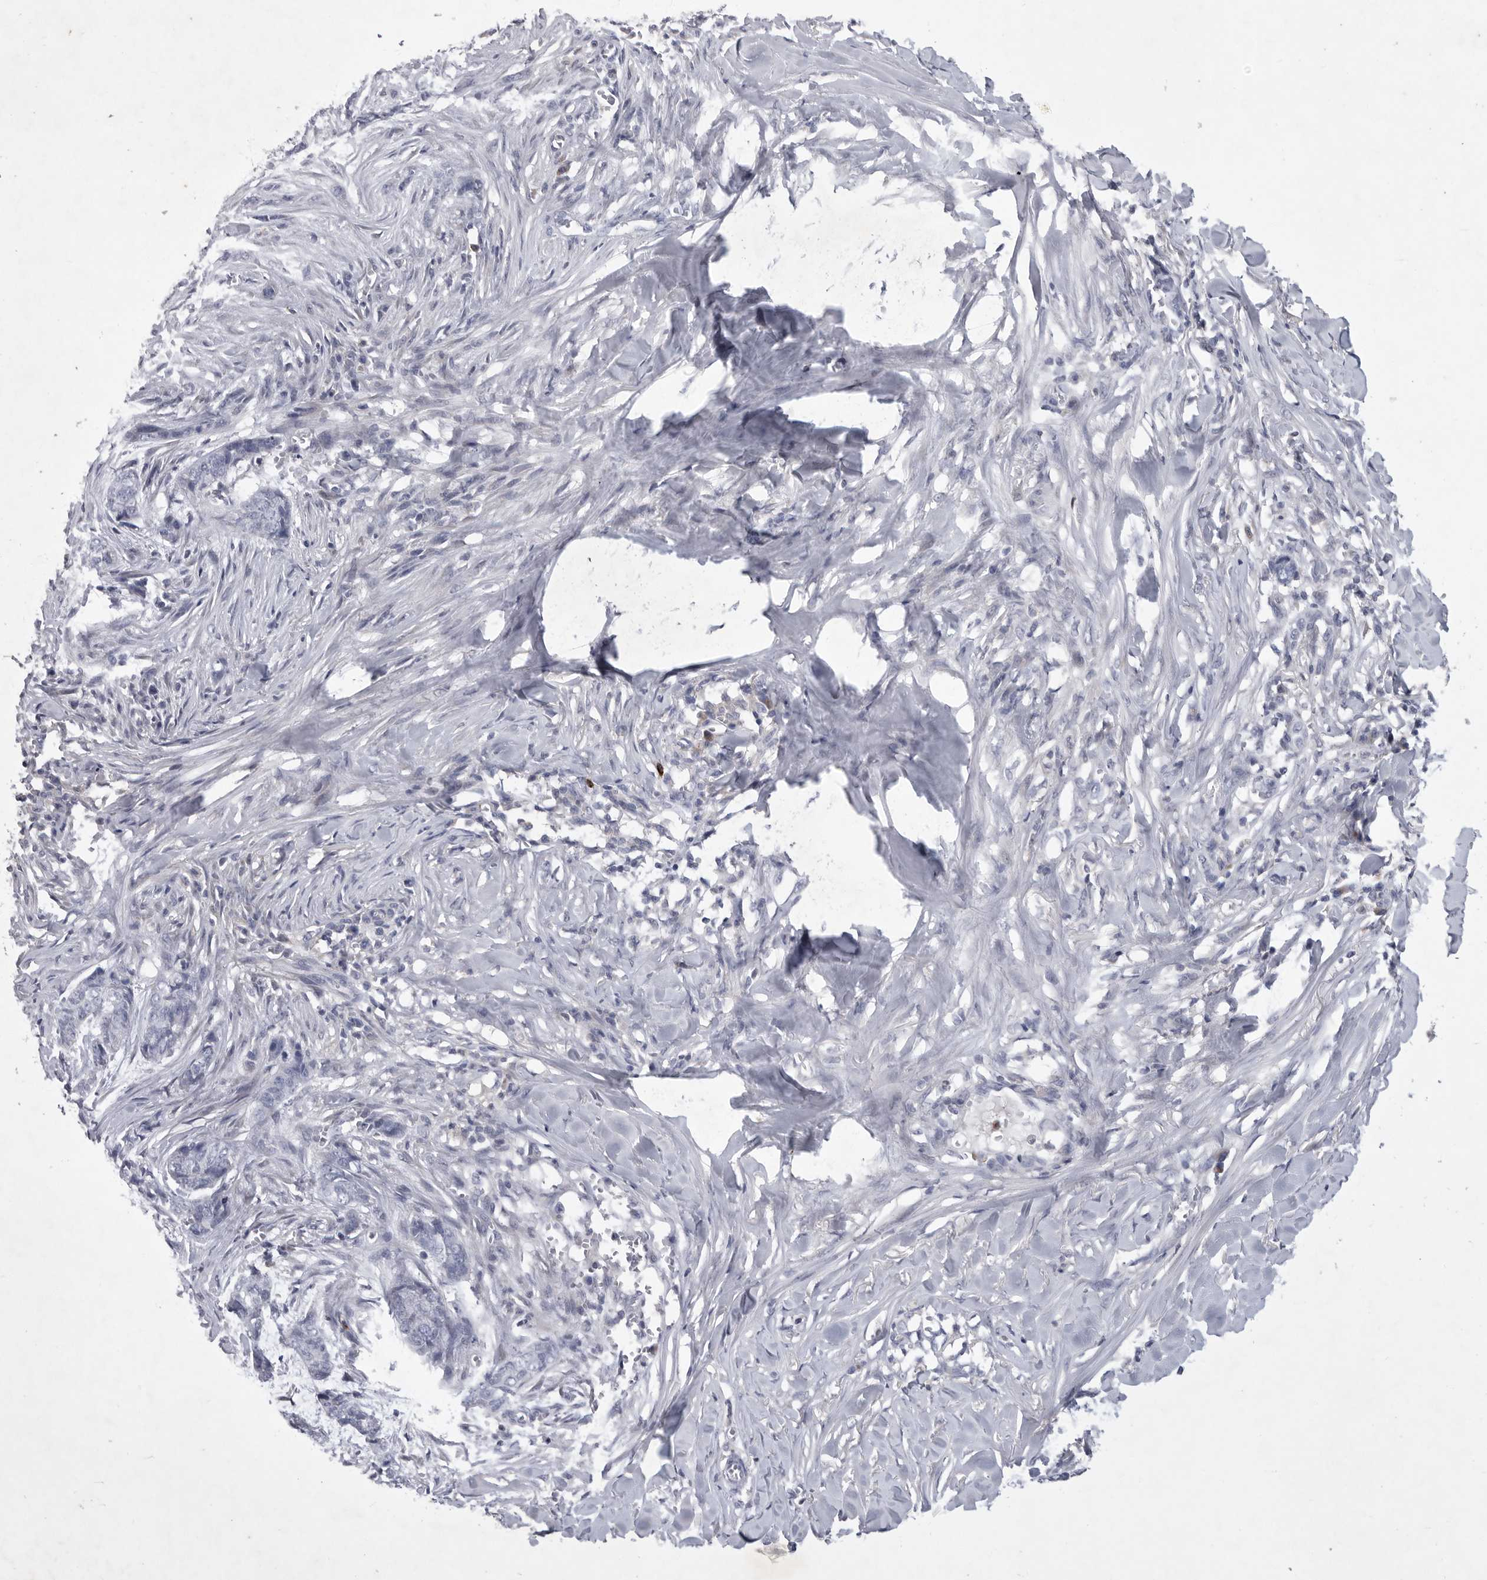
{"staining": {"intensity": "negative", "quantity": "none", "location": "none"}, "tissue": "skin cancer", "cell_type": "Tumor cells", "image_type": "cancer", "snomed": [{"axis": "morphology", "description": "Basal cell carcinoma"}, {"axis": "topography", "description": "Skin"}], "caption": "Basal cell carcinoma (skin) was stained to show a protein in brown. There is no significant expression in tumor cells.", "gene": "SIGLEC10", "patient": {"sex": "female", "age": 64}}